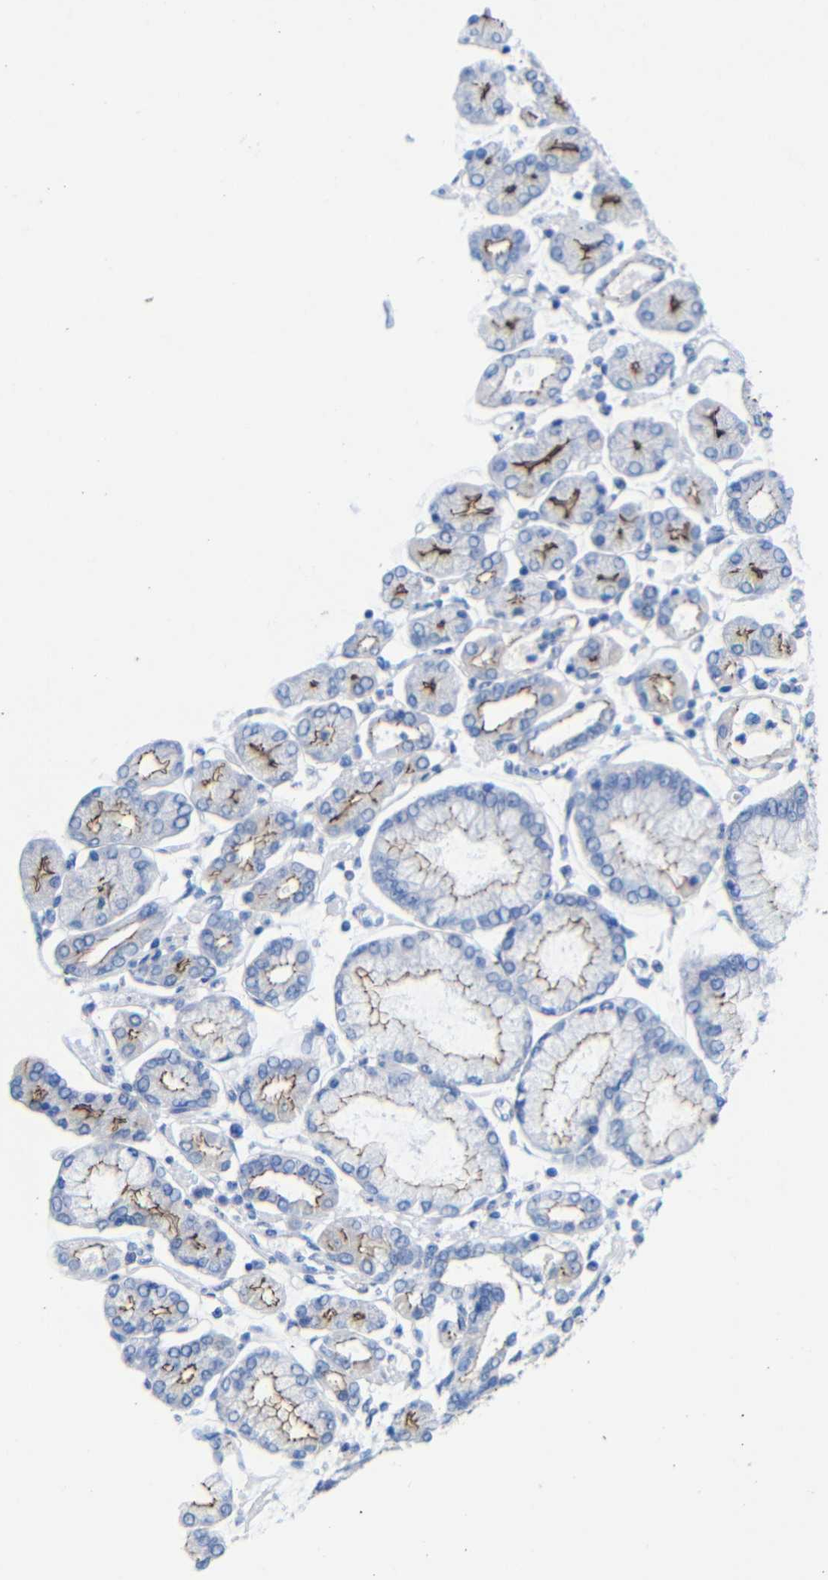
{"staining": {"intensity": "moderate", "quantity": "25%-75%", "location": "cytoplasmic/membranous"}, "tissue": "stomach cancer", "cell_type": "Tumor cells", "image_type": "cancer", "snomed": [{"axis": "morphology", "description": "Adenocarcinoma, NOS"}, {"axis": "topography", "description": "Stomach"}], "caption": "A brown stain shows moderate cytoplasmic/membranous positivity of a protein in stomach adenocarcinoma tumor cells. (DAB IHC, brown staining for protein, blue staining for nuclei).", "gene": "CGNL1", "patient": {"sex": "male", "age": 76}}